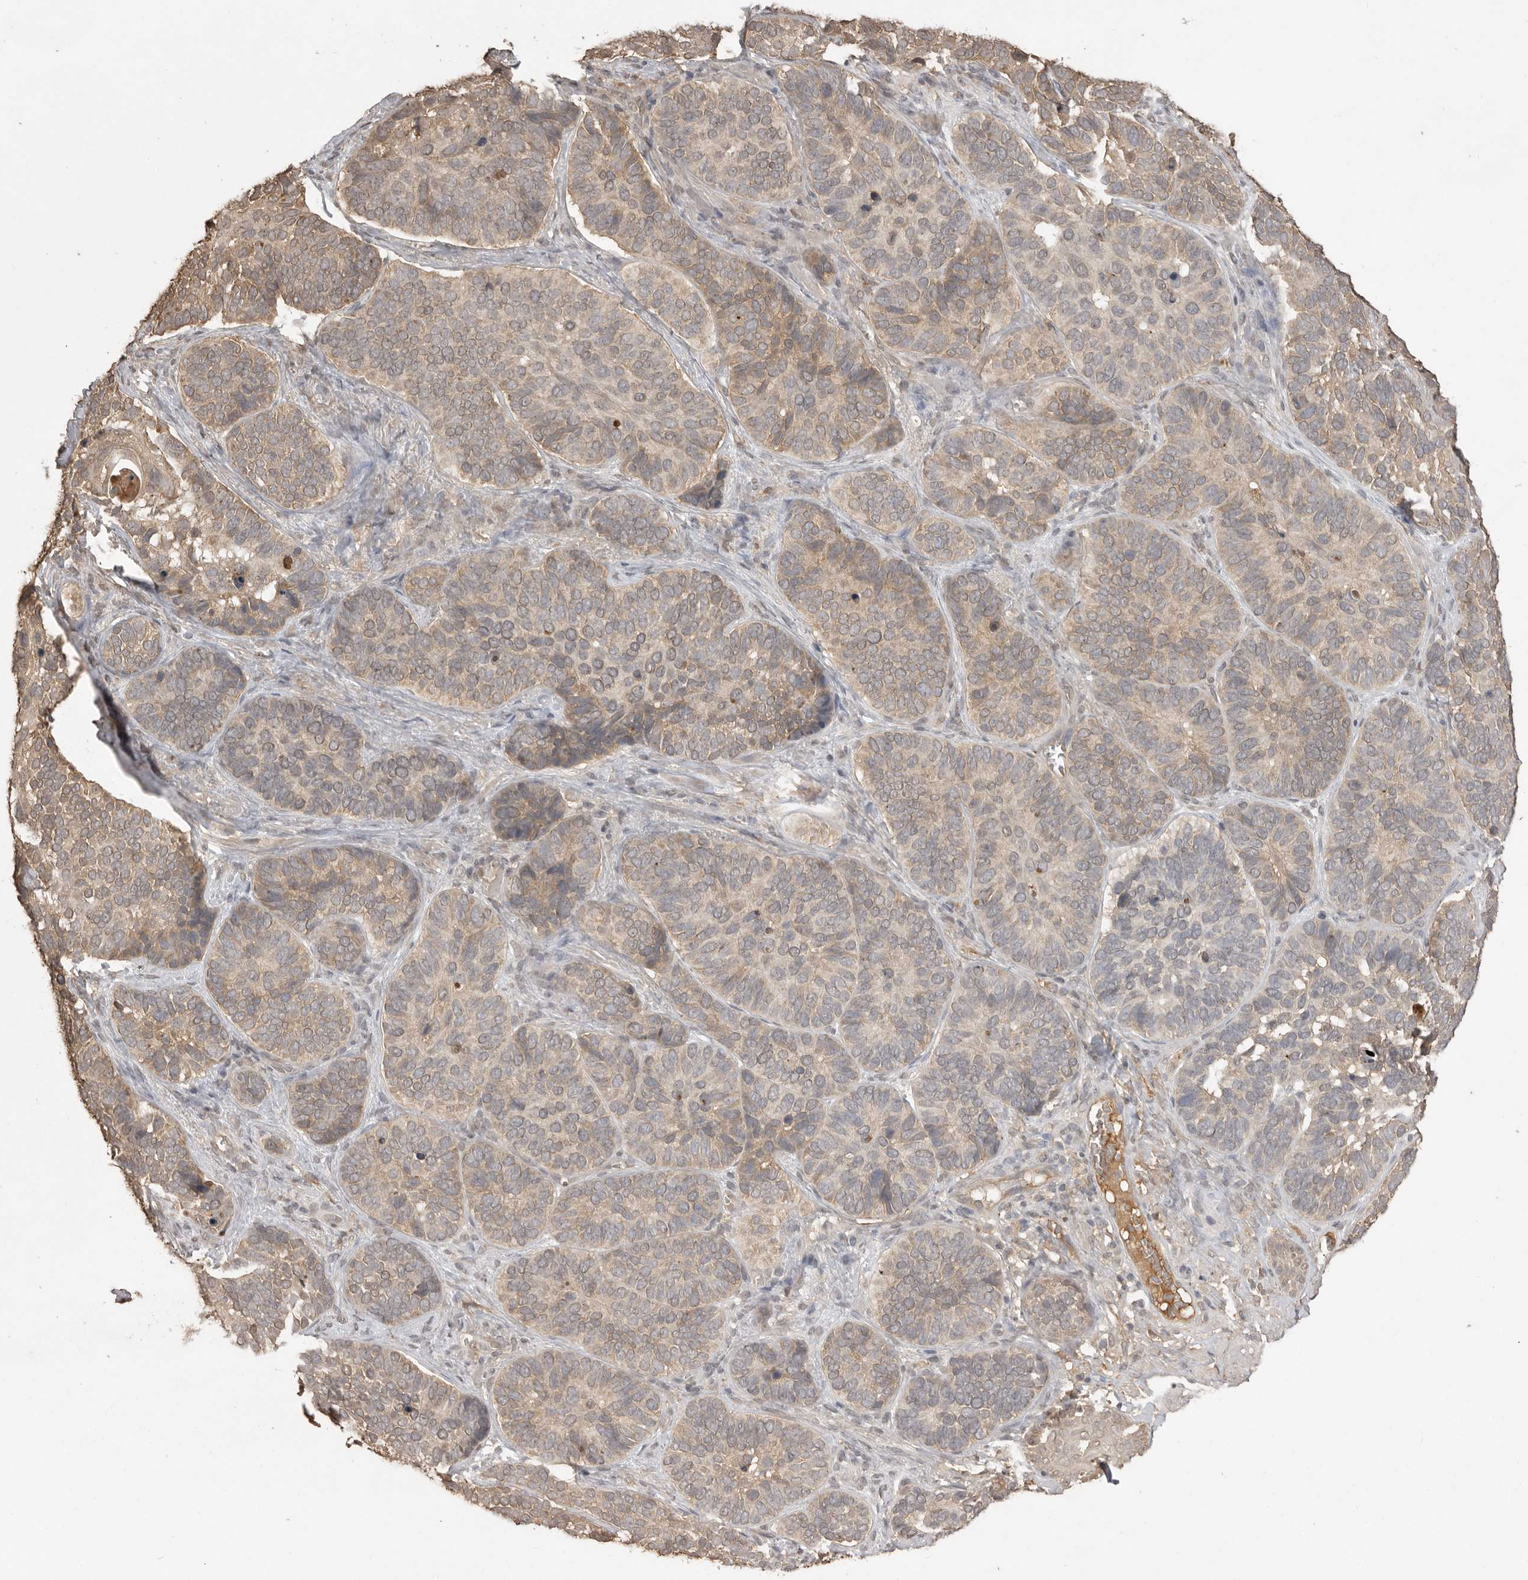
{"staining": {"intensity": "weak", "quantity": "25%-75%", "location": "cytoplasmic/membranous"}, "tissue": "skin cancer", "cell_type": "Tumor cells", "image_type": "cancer", "snomed": [{"axis": "morphology", "description": "Basal cell carcinoma"}, {"axis": "topography", "description": "Skin"}], "caption": "Protein expression analysis of basal cell carcinoma (skin) shows weak cytoplasmic/membranous staining in approximately 25%-75% of tumor cells.", "gene": "JAG2", "patient": {"sex": "male", "age": 62}}